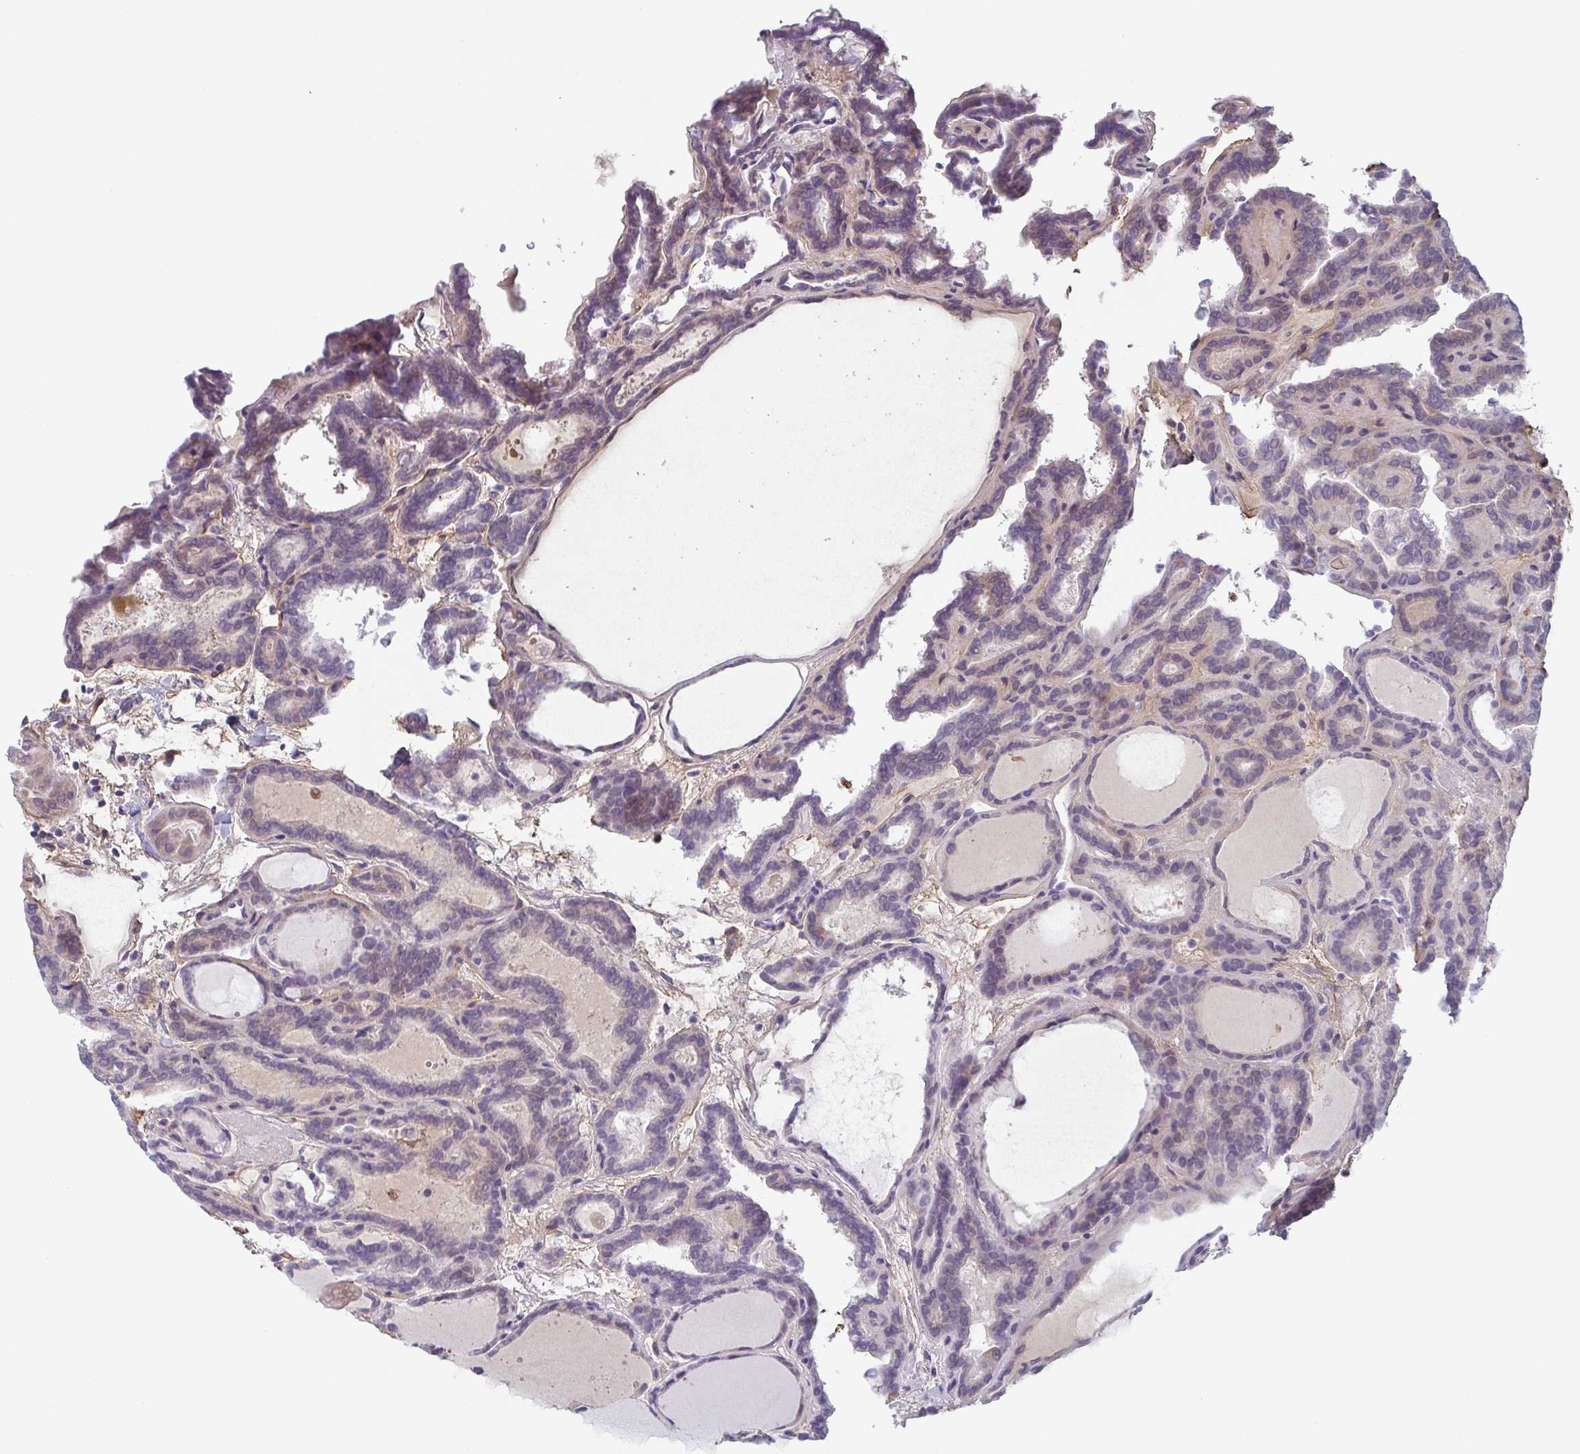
{"staining": {"intensity": "negative", "quantity": "none", "location": "none"}, "tissue": "thyroid cancer", "cell_type": "Tumor cells", "image_type": "cancer", "snomed": [{"axis": "morphology", "description": "Papillary adenocarcinoma, NOS"}, {"axis": "topography", "description": "Thyroid gland"}], "caption": "An immunohistochemistry histopathology image of papillary adenocarcinoma (thyroid) is shown. There is no staining in tumor cells of papillary adenocarcinoma (thyroid).", "gene": "ECM1", "patient": {"sex": "female", "age": 46}}